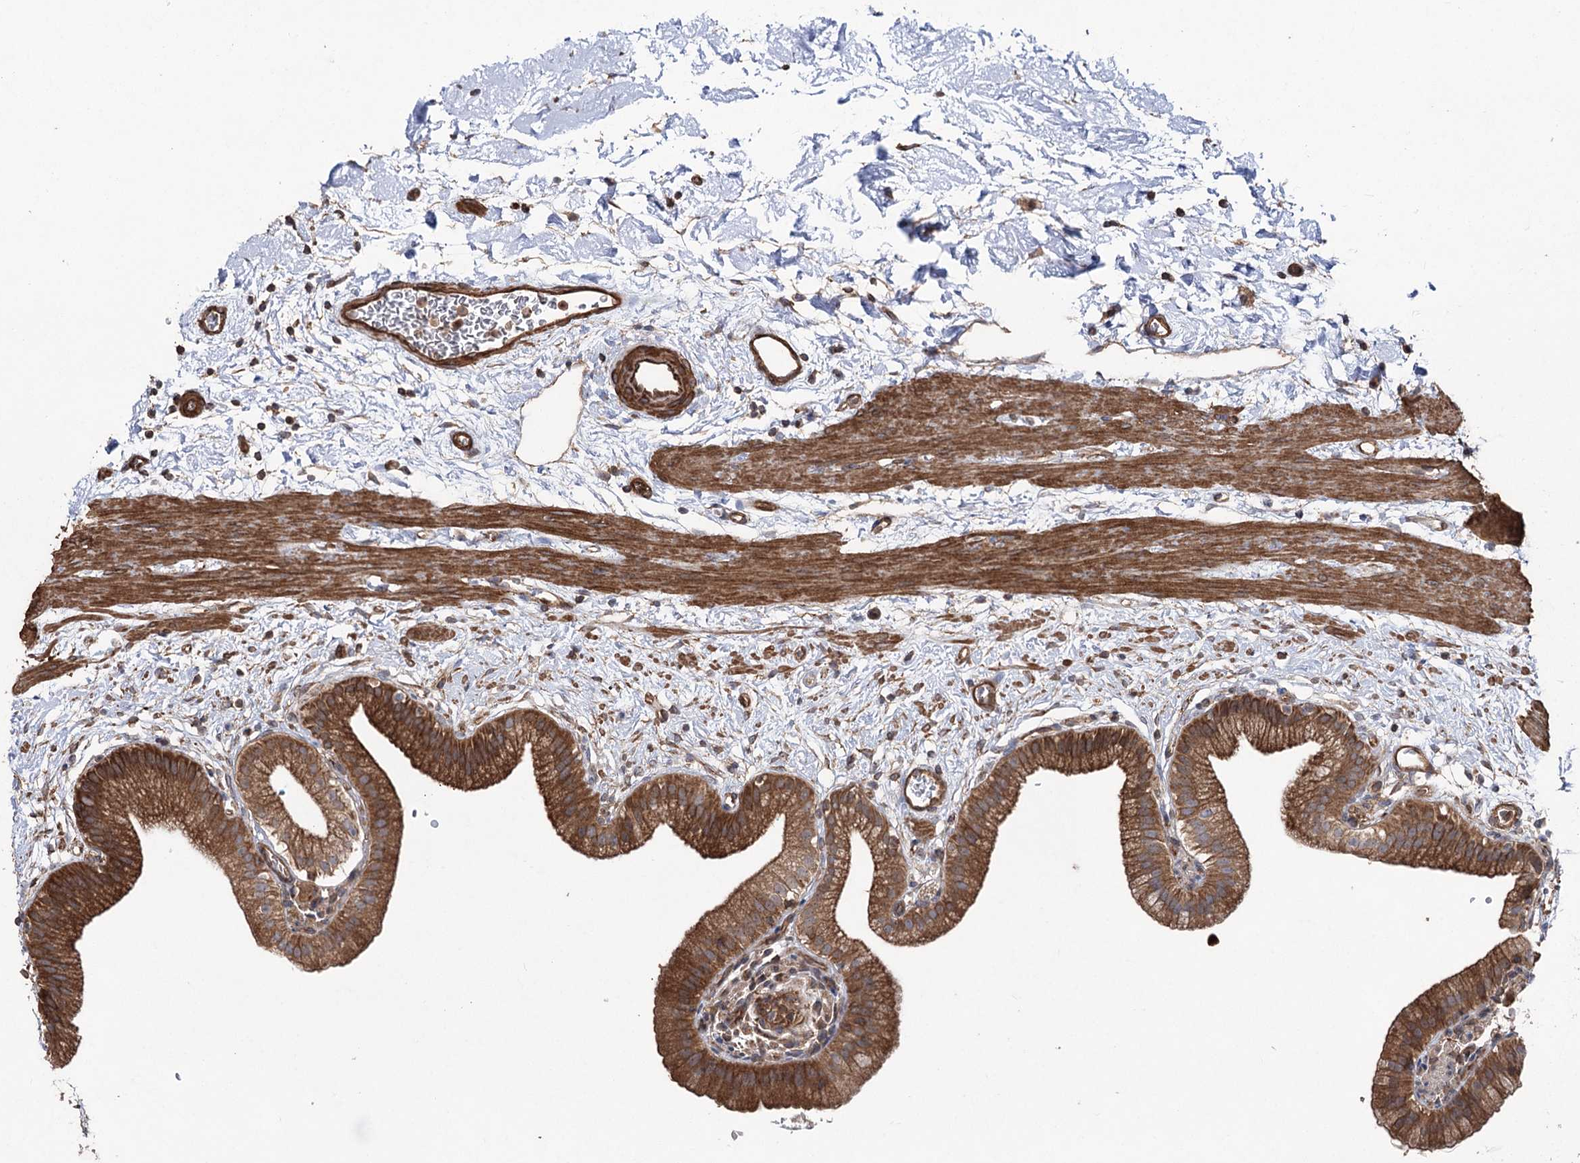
{"staining": {"intensity": "strong", "quantity": ">75%", "location": "cytoplasmic/membranous"}, "tissue": "gallbladder", "cell_type": "Glandular cells", "image_type": "normal", "snomed": [{"axis": "morphology", "description": "Normal tissue, NOS"}, {"axis": "topography", "description": "Gallbladder"}], "caption": "Immunohistochemistry (IHC) (DAB) staining of benign gallbladder reveals strong cytoplasmic/membranous protein positivity in approximately >75% of glandular cells.", "gene": "LARS2", "patient": {"sex": "male", "age": 55}}